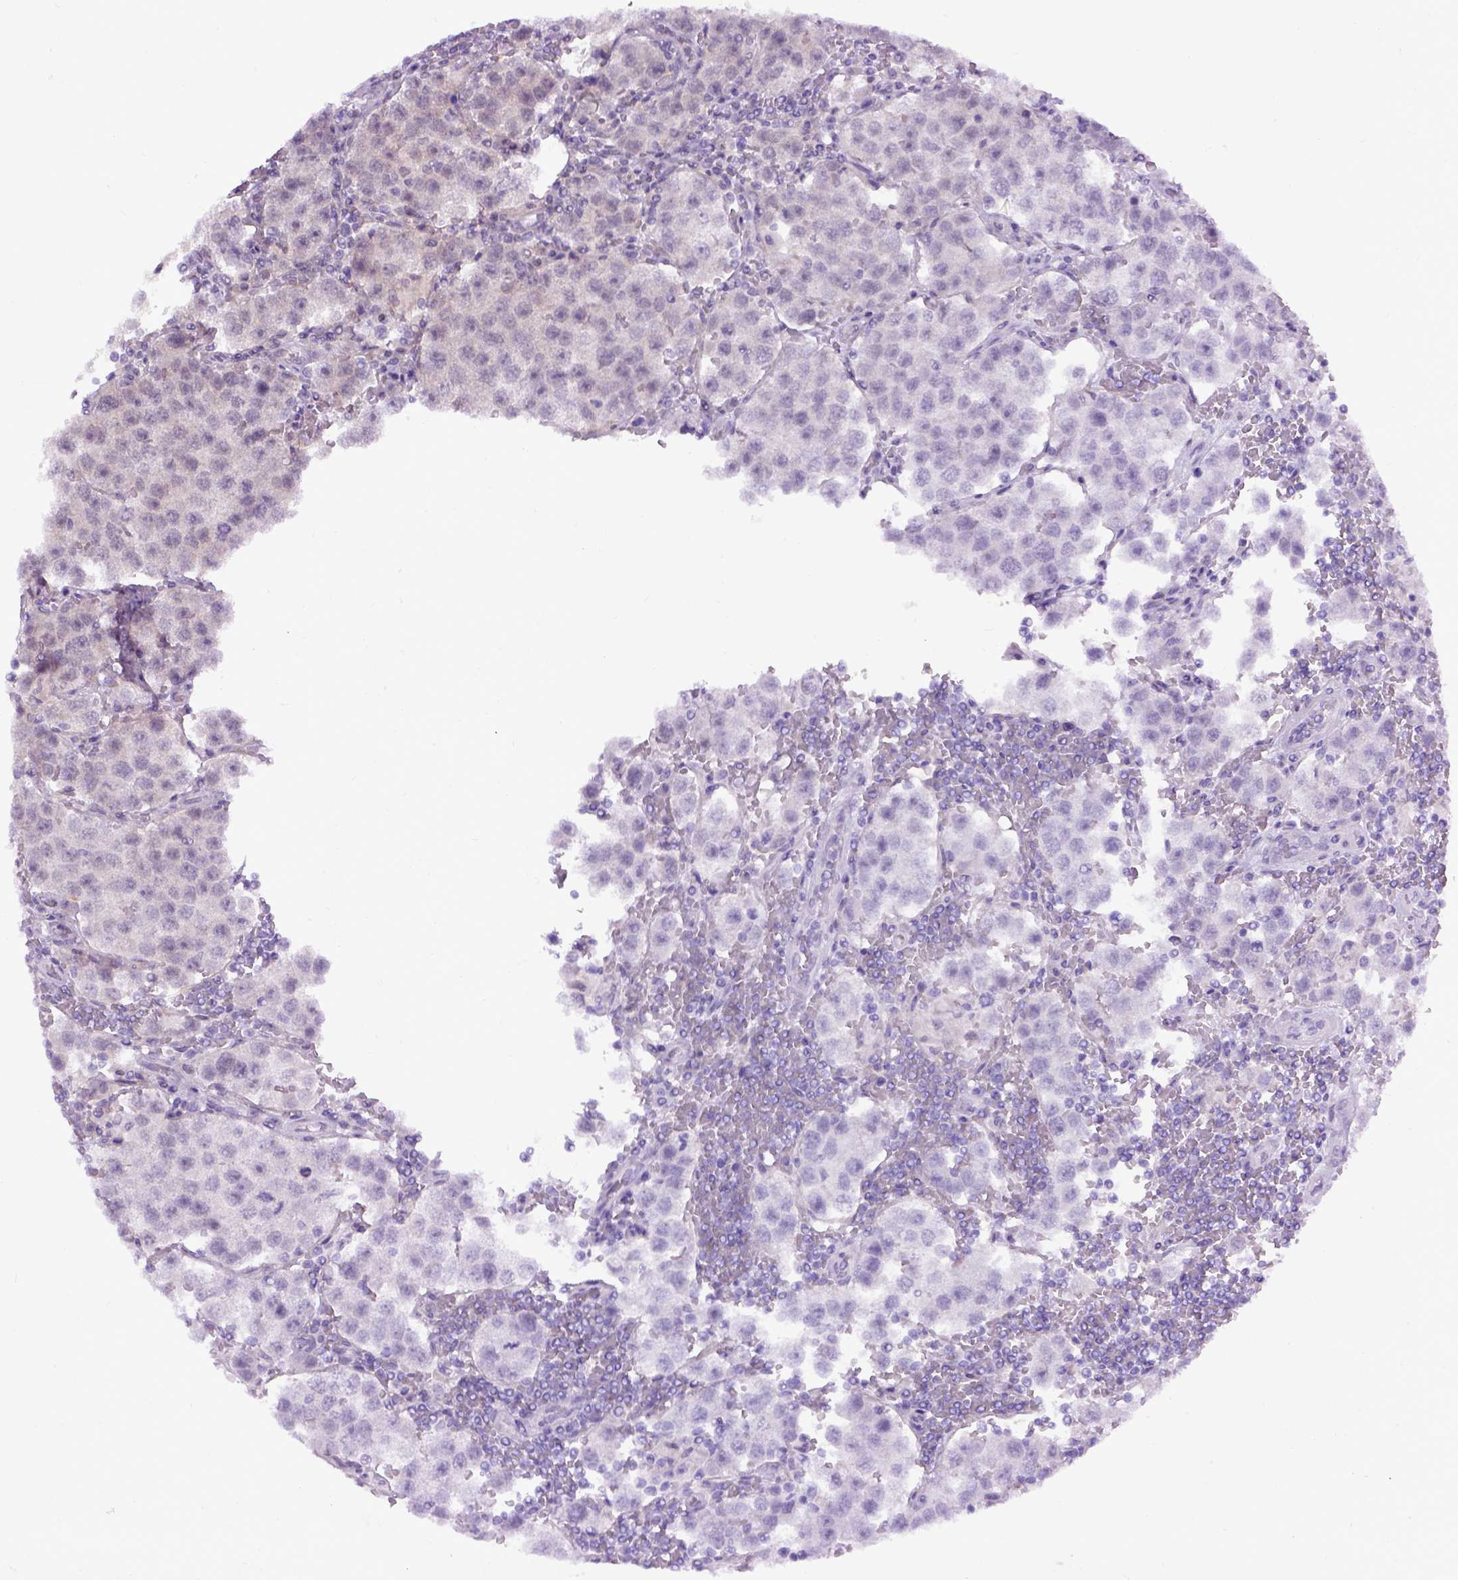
{"staining": {"intensity": "negative", "quantity": "none", "location": "none"}, "tissue": "testis cancer", "cell_type": "Tumor cells", "image_type": "cancer", "snomed": [{"axis": "morphology", "description": "Seminoma, NOS"}, {"axis": "topography", "description": "Testis"}], "caption": "Tumor cells show no significant expression in testis cancer.", "gene": "EMILIN3", "patient": {"sex": "male", "age": 37}}